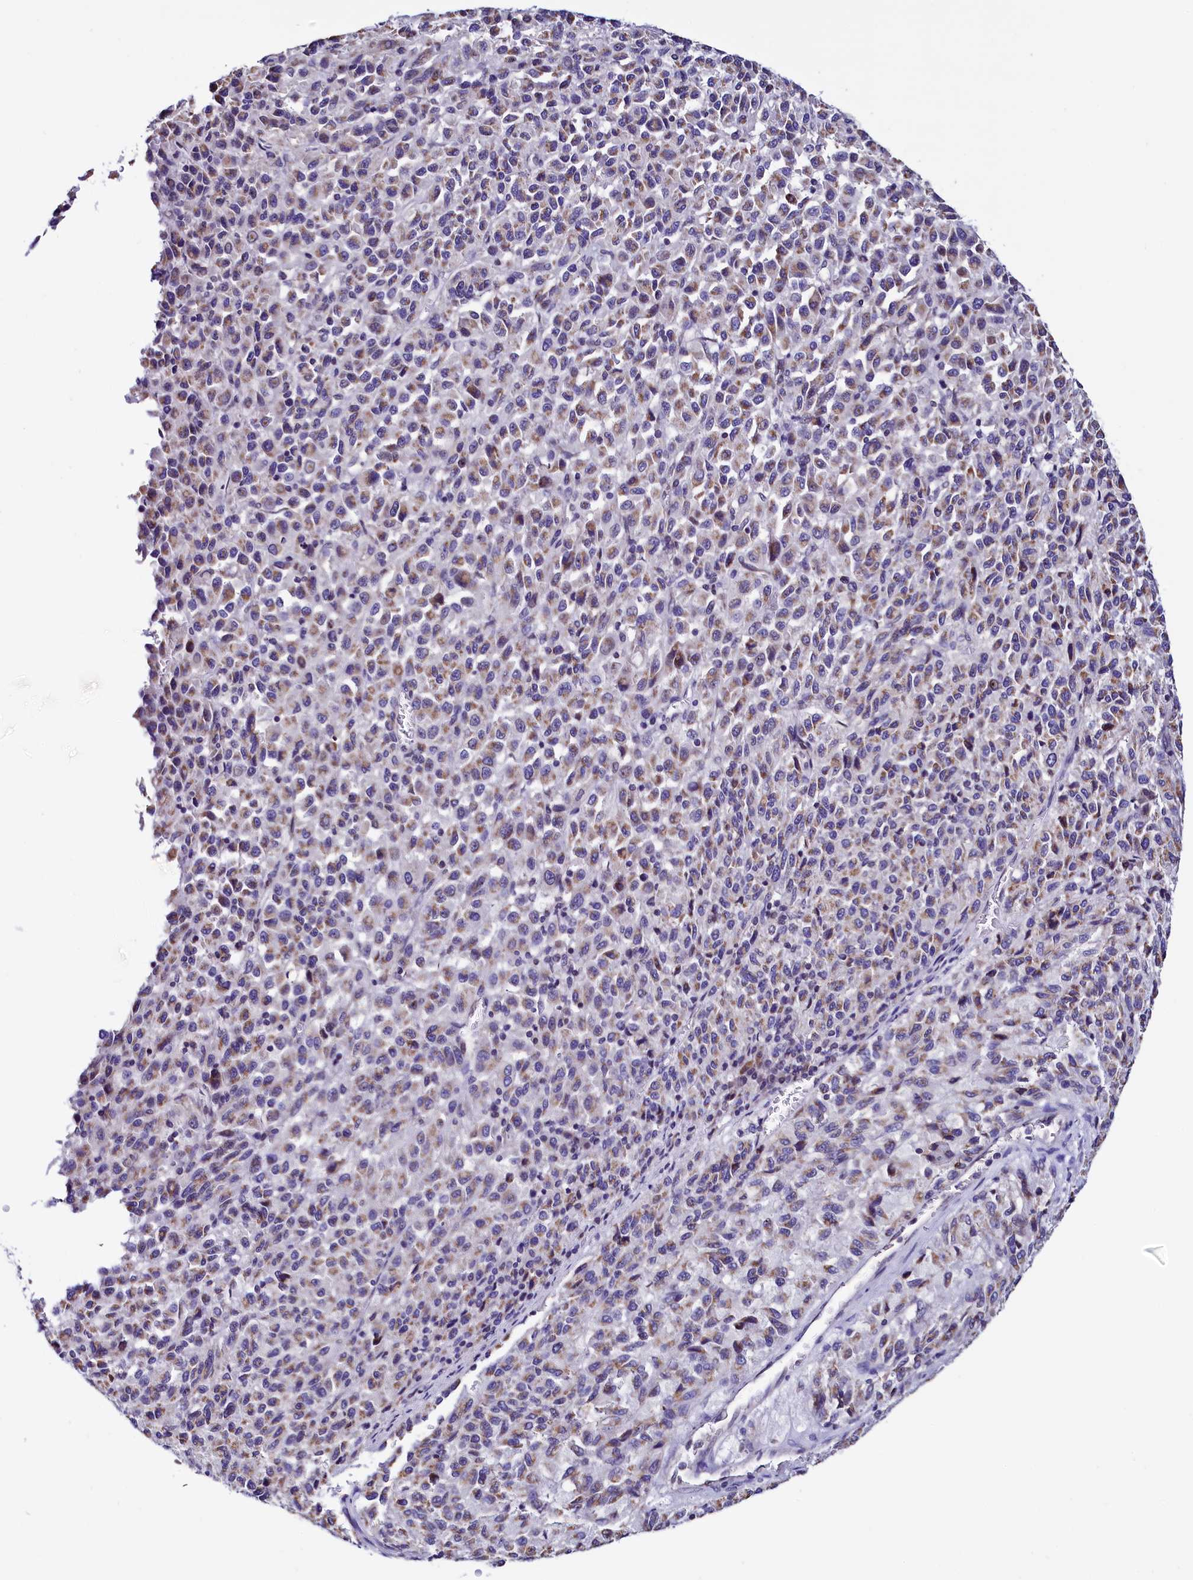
{"staining": {"intensity": "weak", "quantity": "25%-75%", "location": "cytoplasmic/membranous"}, "tissue": "melanoma", "cell_type": "Tumor cells", "image_type": "cancer", "snomed": [{"axis": "morphology", "description": "Malignant melanoma, Metastatic site"}, {"axis": "topography", "description": "Lung"}], "caption": "Immunohistochemical staining of human melanoma demonstrates low levels of weak cytoplasmic/membranous positivity in approximately 25%-75% of tumor cells.", "gene": "HAND1", "patient": {"sex": "male", "age": 64}}